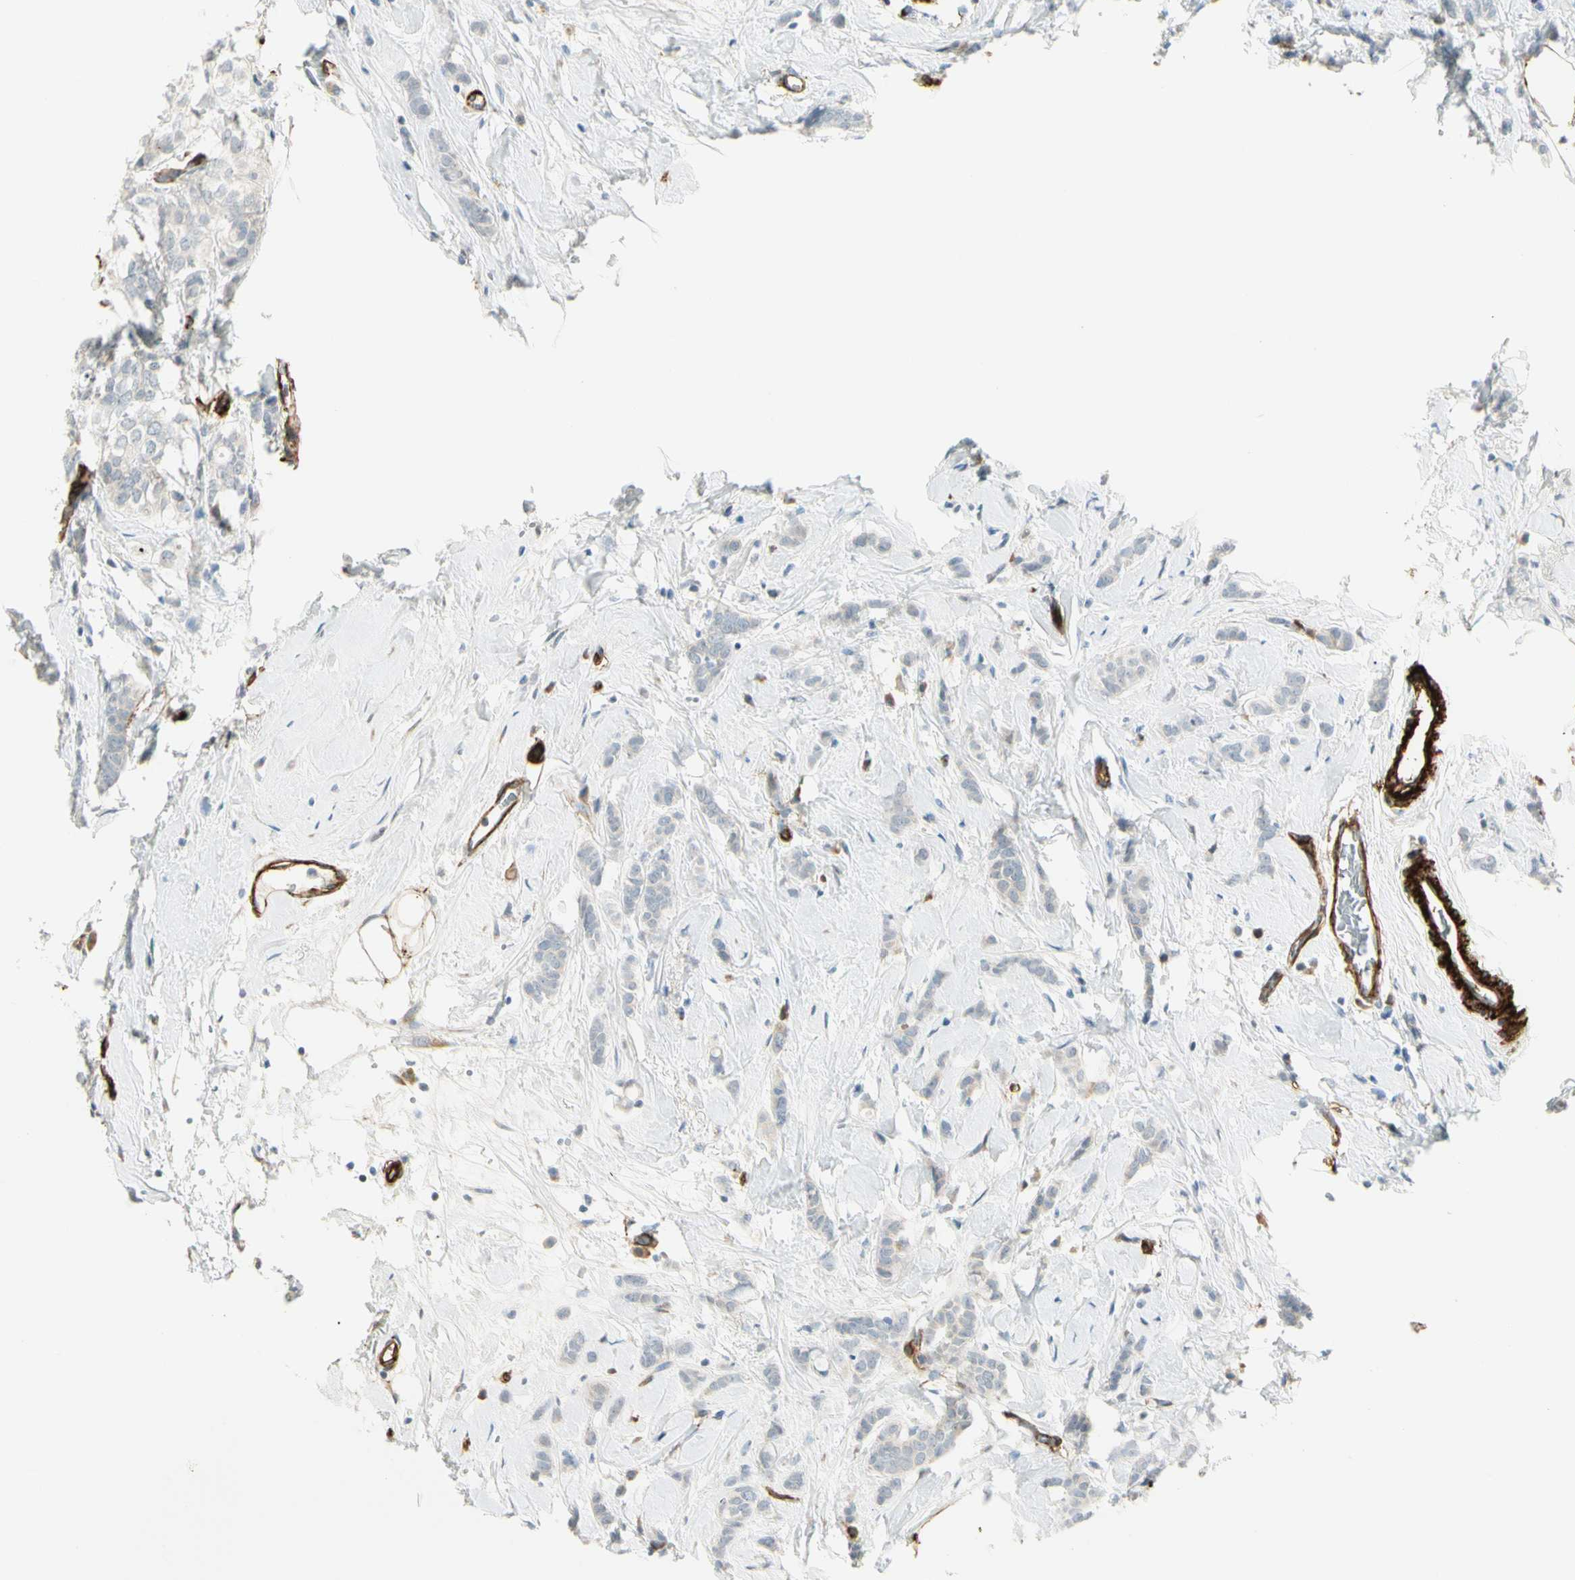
{"staining": {"intensity": "negative", "quantity": "none", "location": "none"}, "tissue": "breast cancer", "cell_type": "Tumor cells", "image_type": "cancer", "snomed": [{"axis": "morphology", "description": "Lobular carcinoma"}, {"axis": "topography", "description": "Breast"}], "caption": "This is an immunohistochemistry image of breast cancer (lobular carcinoma). There is no expression in tumor cells.", "gene": "MCAM", "patient": {"sex": "female", "age": 60}}